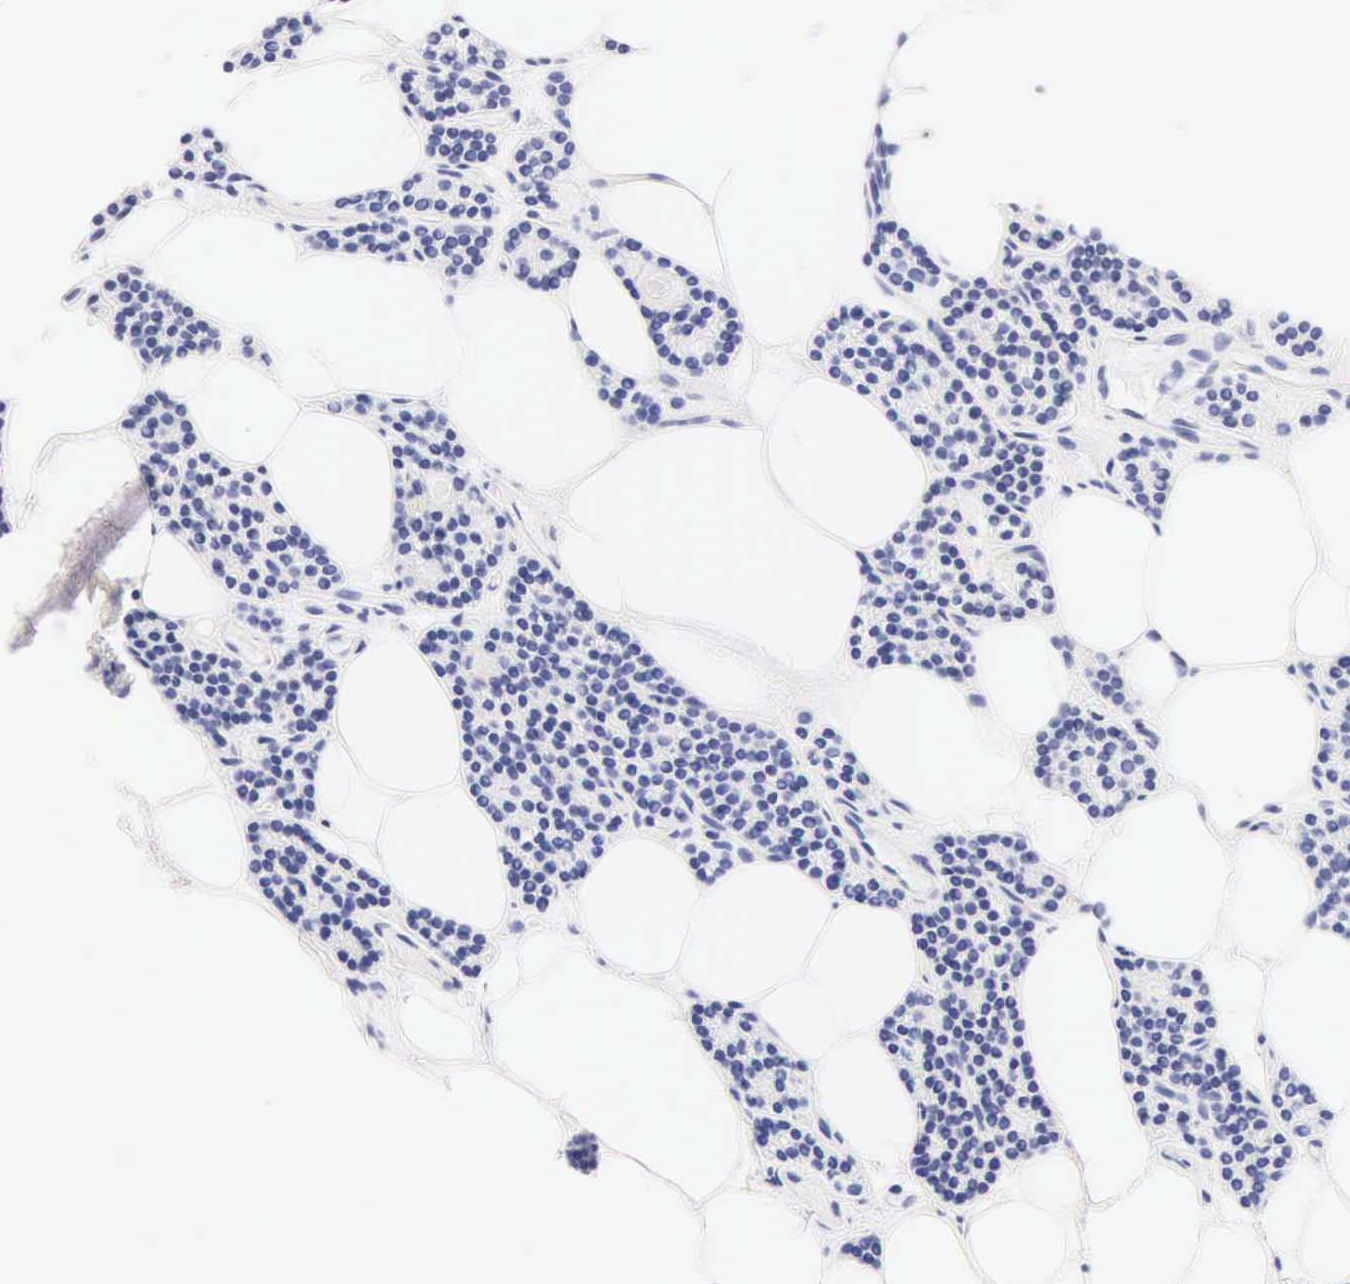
{"staining": {"intensity": "negative", "quantity": "none", "location": "none"}, "tissue": "parathyroid gland", "cell_type": "Glandular cells", "image_type": "normal", "snomed": [{"axis": "morphology", "description": "Normal tissue, NOS"}, {"axis": "topography", "description": "Parathyroid gland"}], "caption": "The histopathology image reveals no staining of glandular cells in benign parathyroid gland.", "gene": "NKX2", "patient": {"sex": "male", "age": 54}}